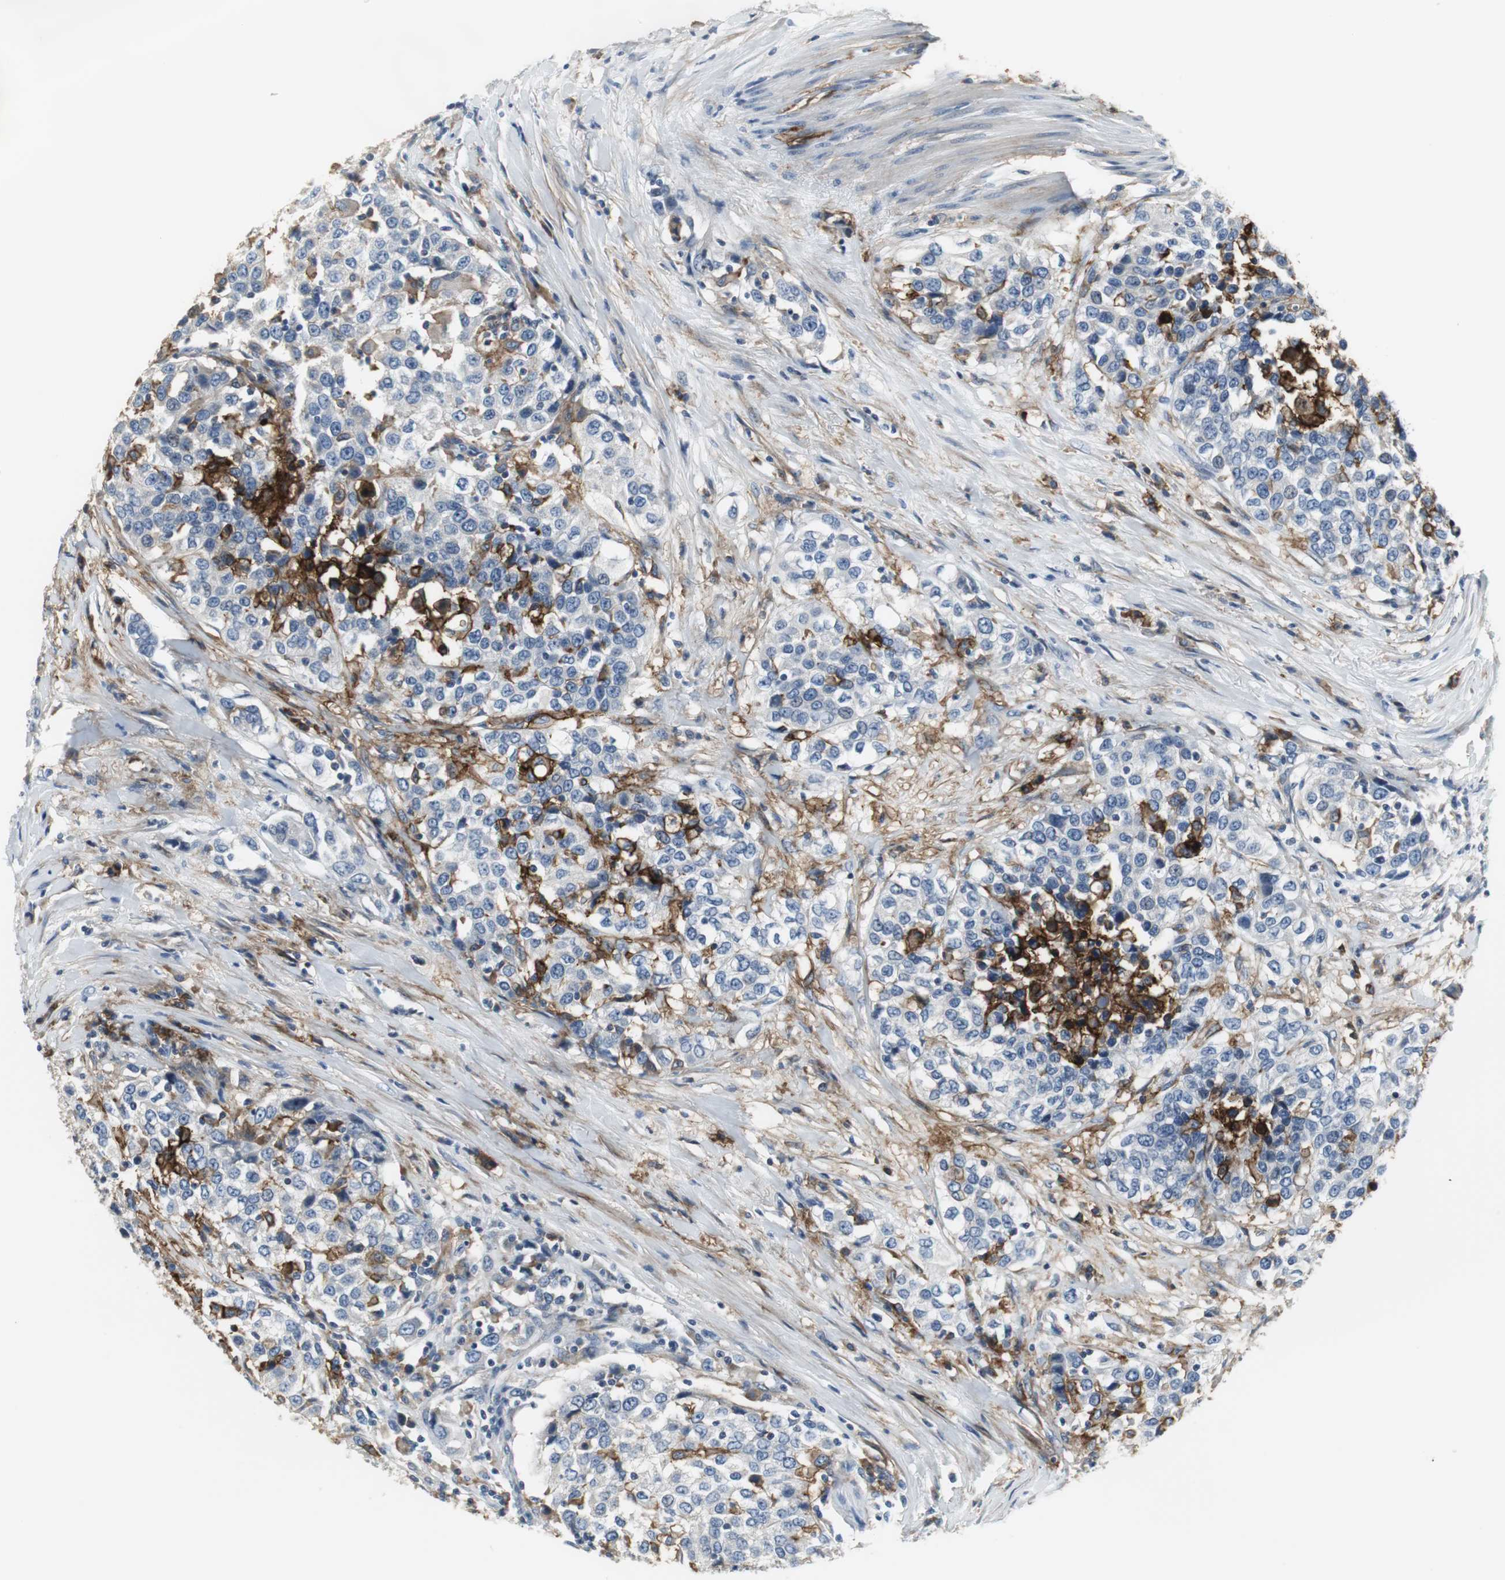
{"staining": {"intensity": "negative", "quantity": "none", "location": "none"}, "tissue": "urothelial cancer", "cell_type": "Tumor cells", "image_type": "cancer", "snomed": [{"axis": "morphology", "description": "Urothelial carcinoma, High grade"}, {"axis": "topography", "description": "Urinary bladder"}], "caption": "The immunohistochemistry (IHC) image has no significant expression in tumor cells of high-grade urothelial carcinoma tissue.", "gene": "SLC2A5", "patient": {"sex": "female", "age": 80}}